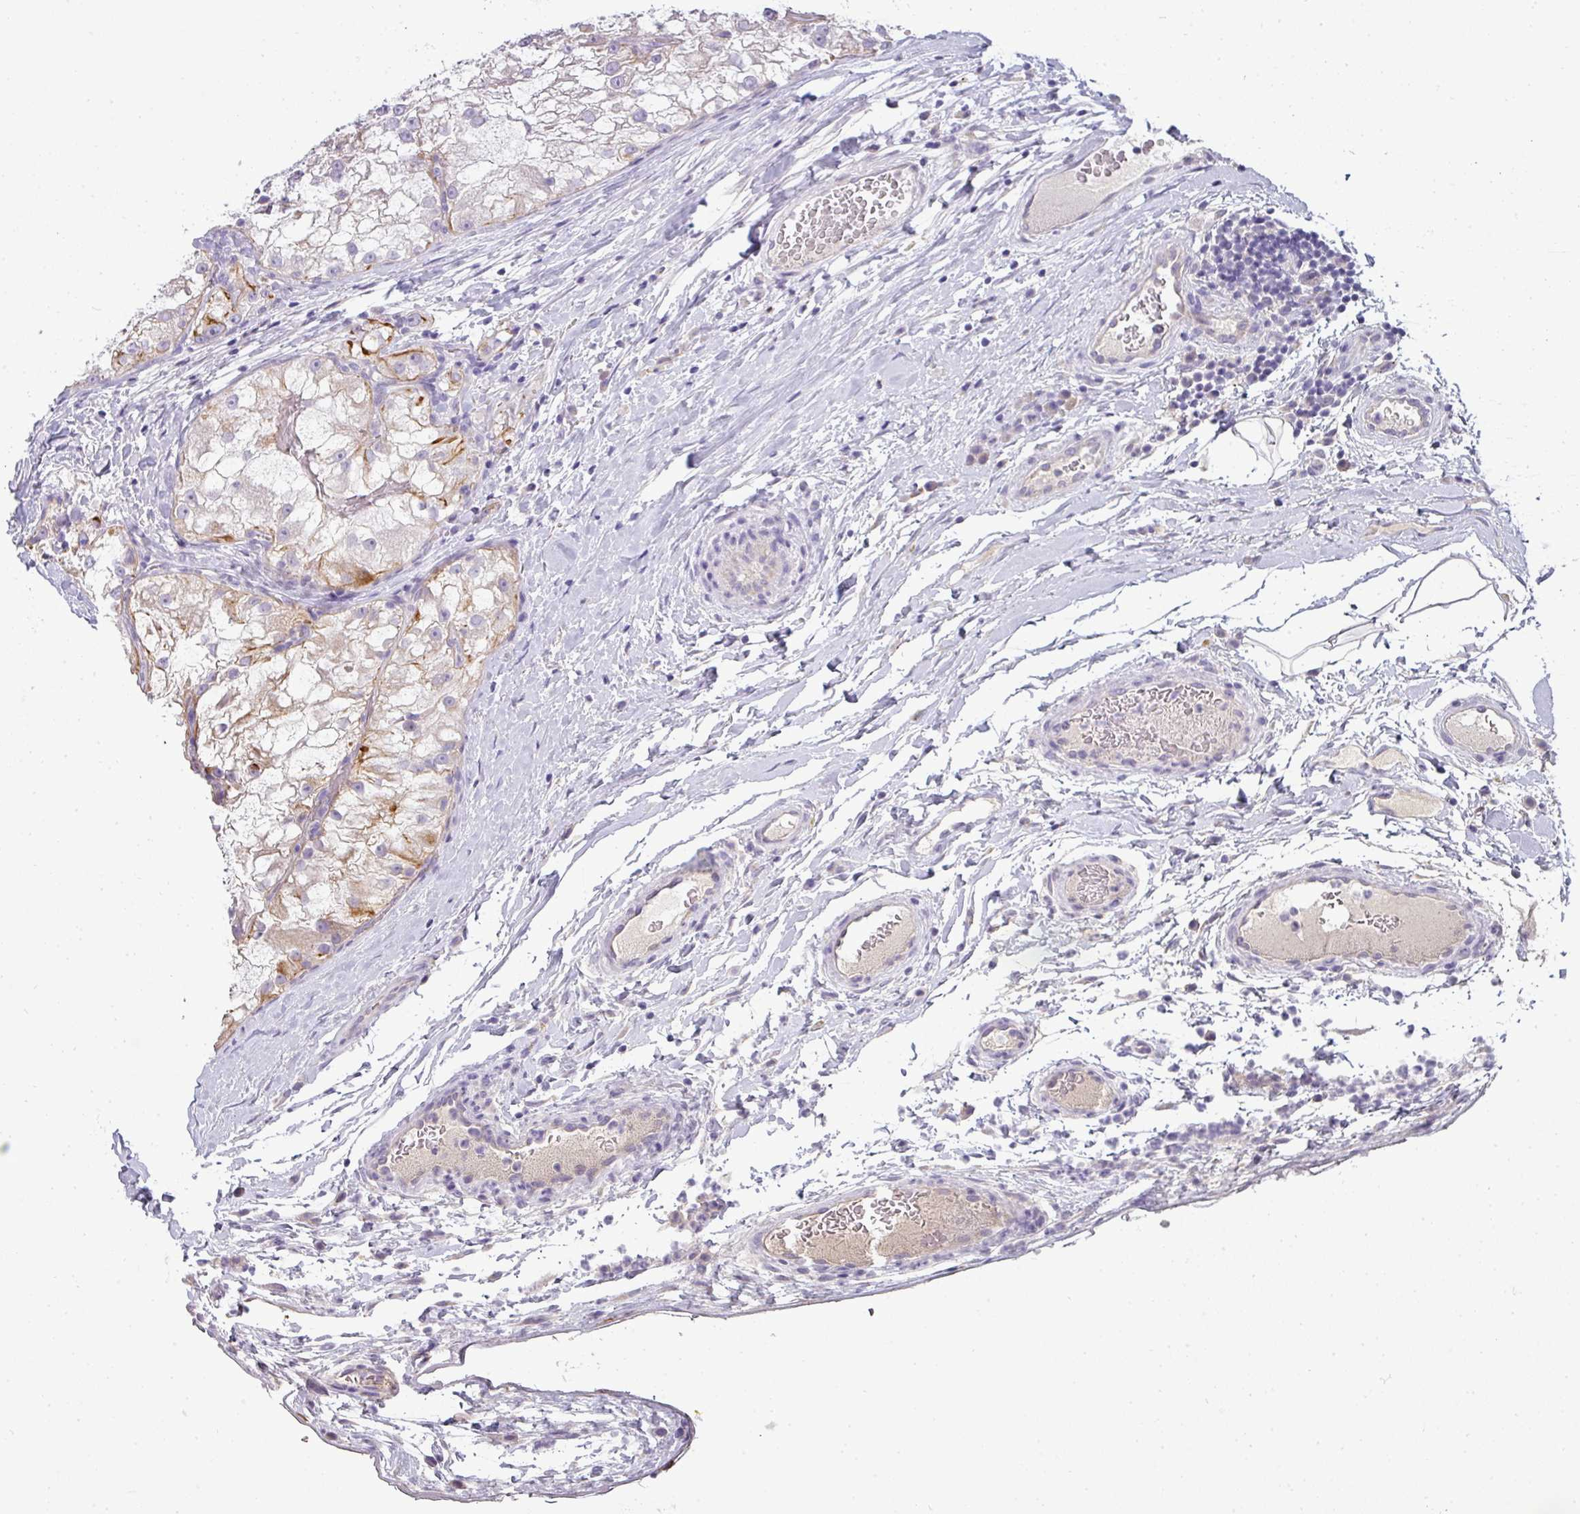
{"staining": {"intensity": "moderate", "quantity": "<25%", "location": "cytoplasmic/membranous"}, "tissue": "renal cancer", "cell_type": "Tumor cells", "image_type": "cancer", "snomed": [{"axis": "morphology", "description": "Adenocarcinoma, NOS"}, {"axis": "topography", "description": "Kidney"}], "caption": "DAB immunohistochemical staining of renal adenocarcinoma reveals moderate cytoplasmic/membranous protein staining in approximately <25% of tumor cells.", "gene": "ASXL3", "patient": {"sex": "female", "age": 72}}